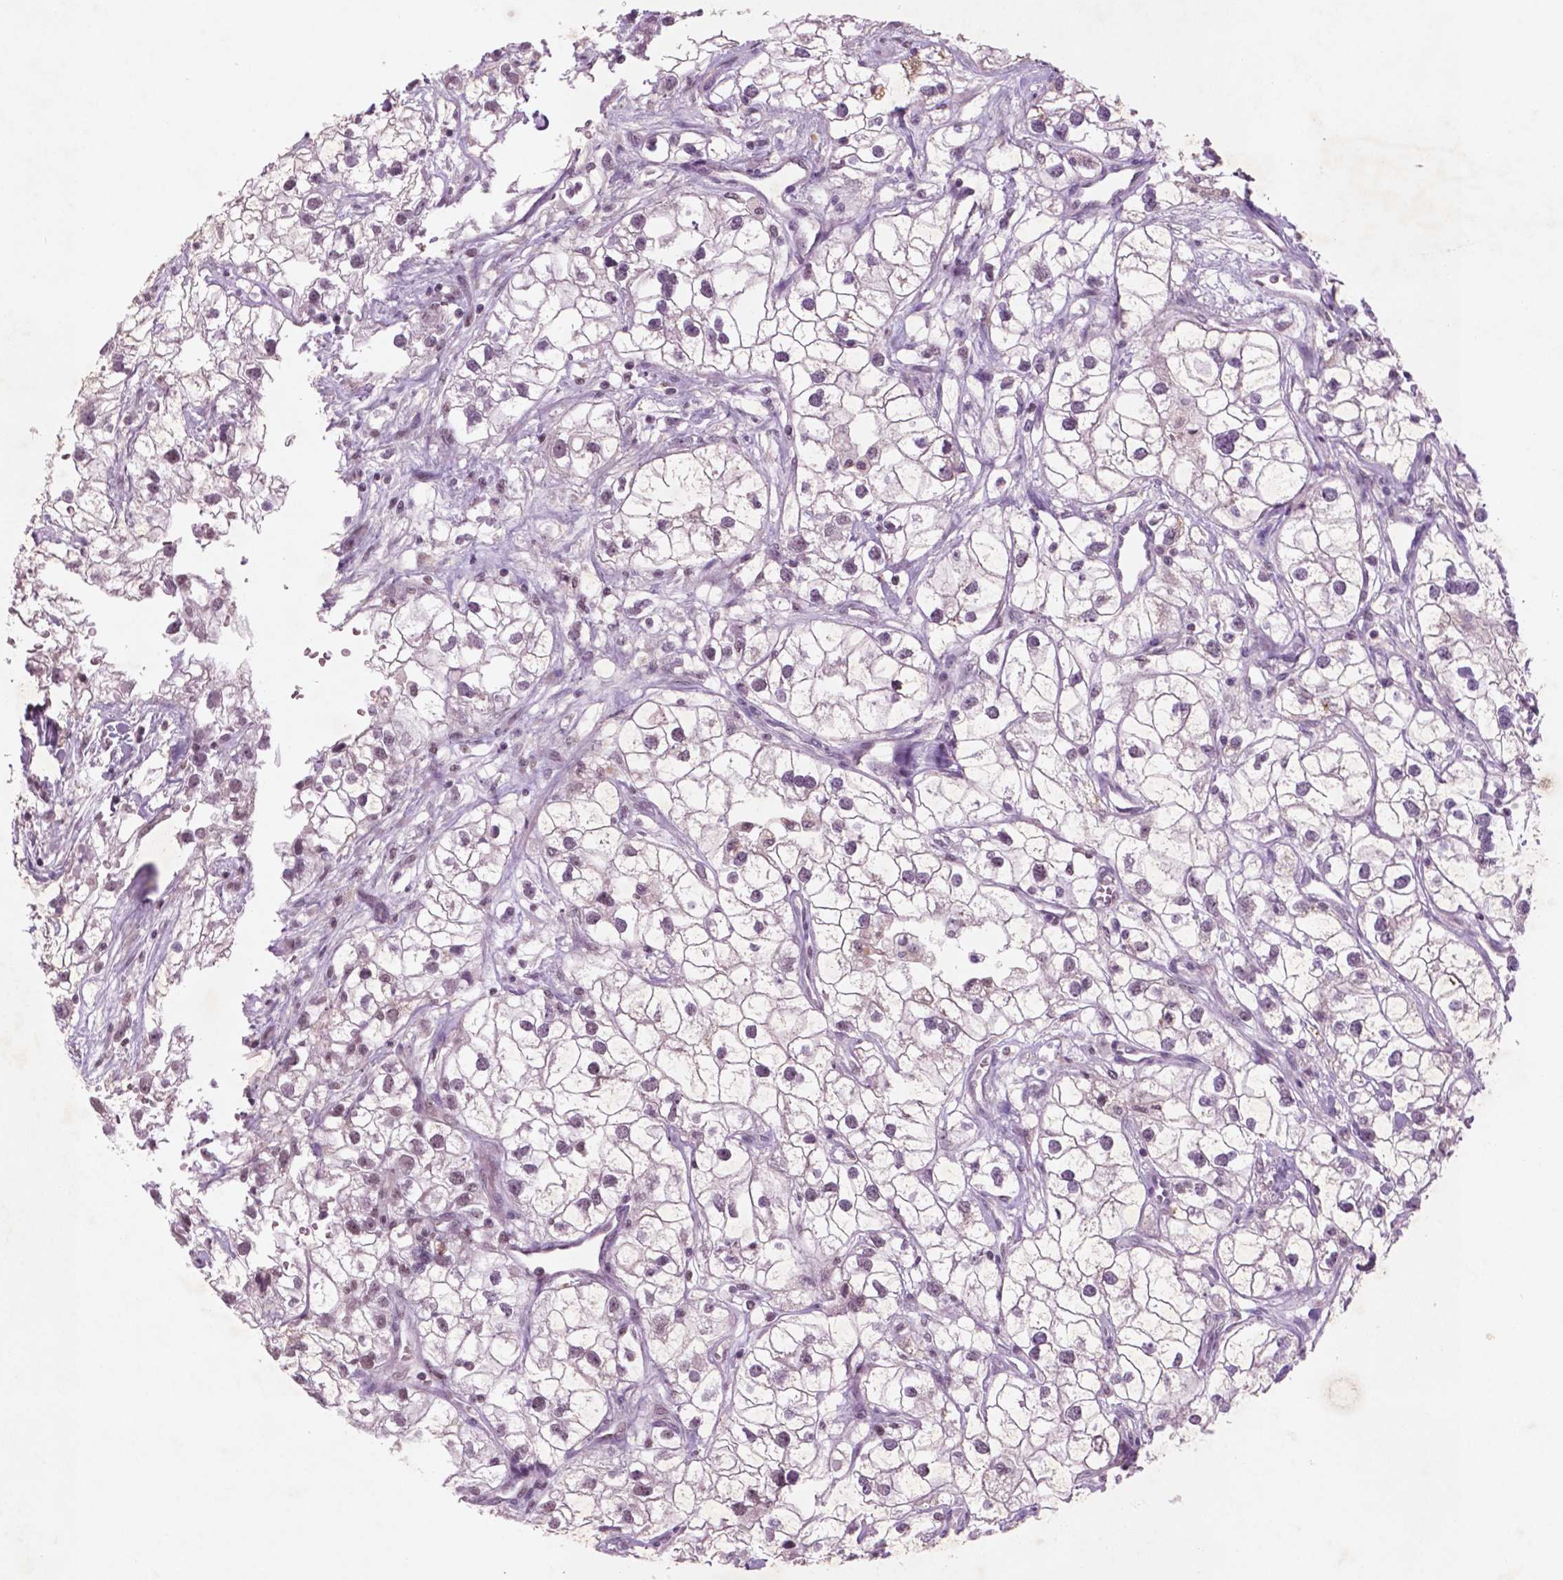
{"staining": {"intensity": "weak", "quantity": "25%-75%", "location": "nuclear"}, "tissue": "renal cancer", "cell_type": "Tumor cells", "image_type": "cancer", "snomed": [{"axis": "morphology", "description": "Adenocarcinoma, NOS"}, {"axis": "topography", "description": "Kidney"}], "caption": "Tumor cells show low levels of weak nuclear staining in approximately 25%-75% of cells in renal adenocarcinoma.", "gene": "CTR9", "patient": {"sex": "male", "age": 59}}